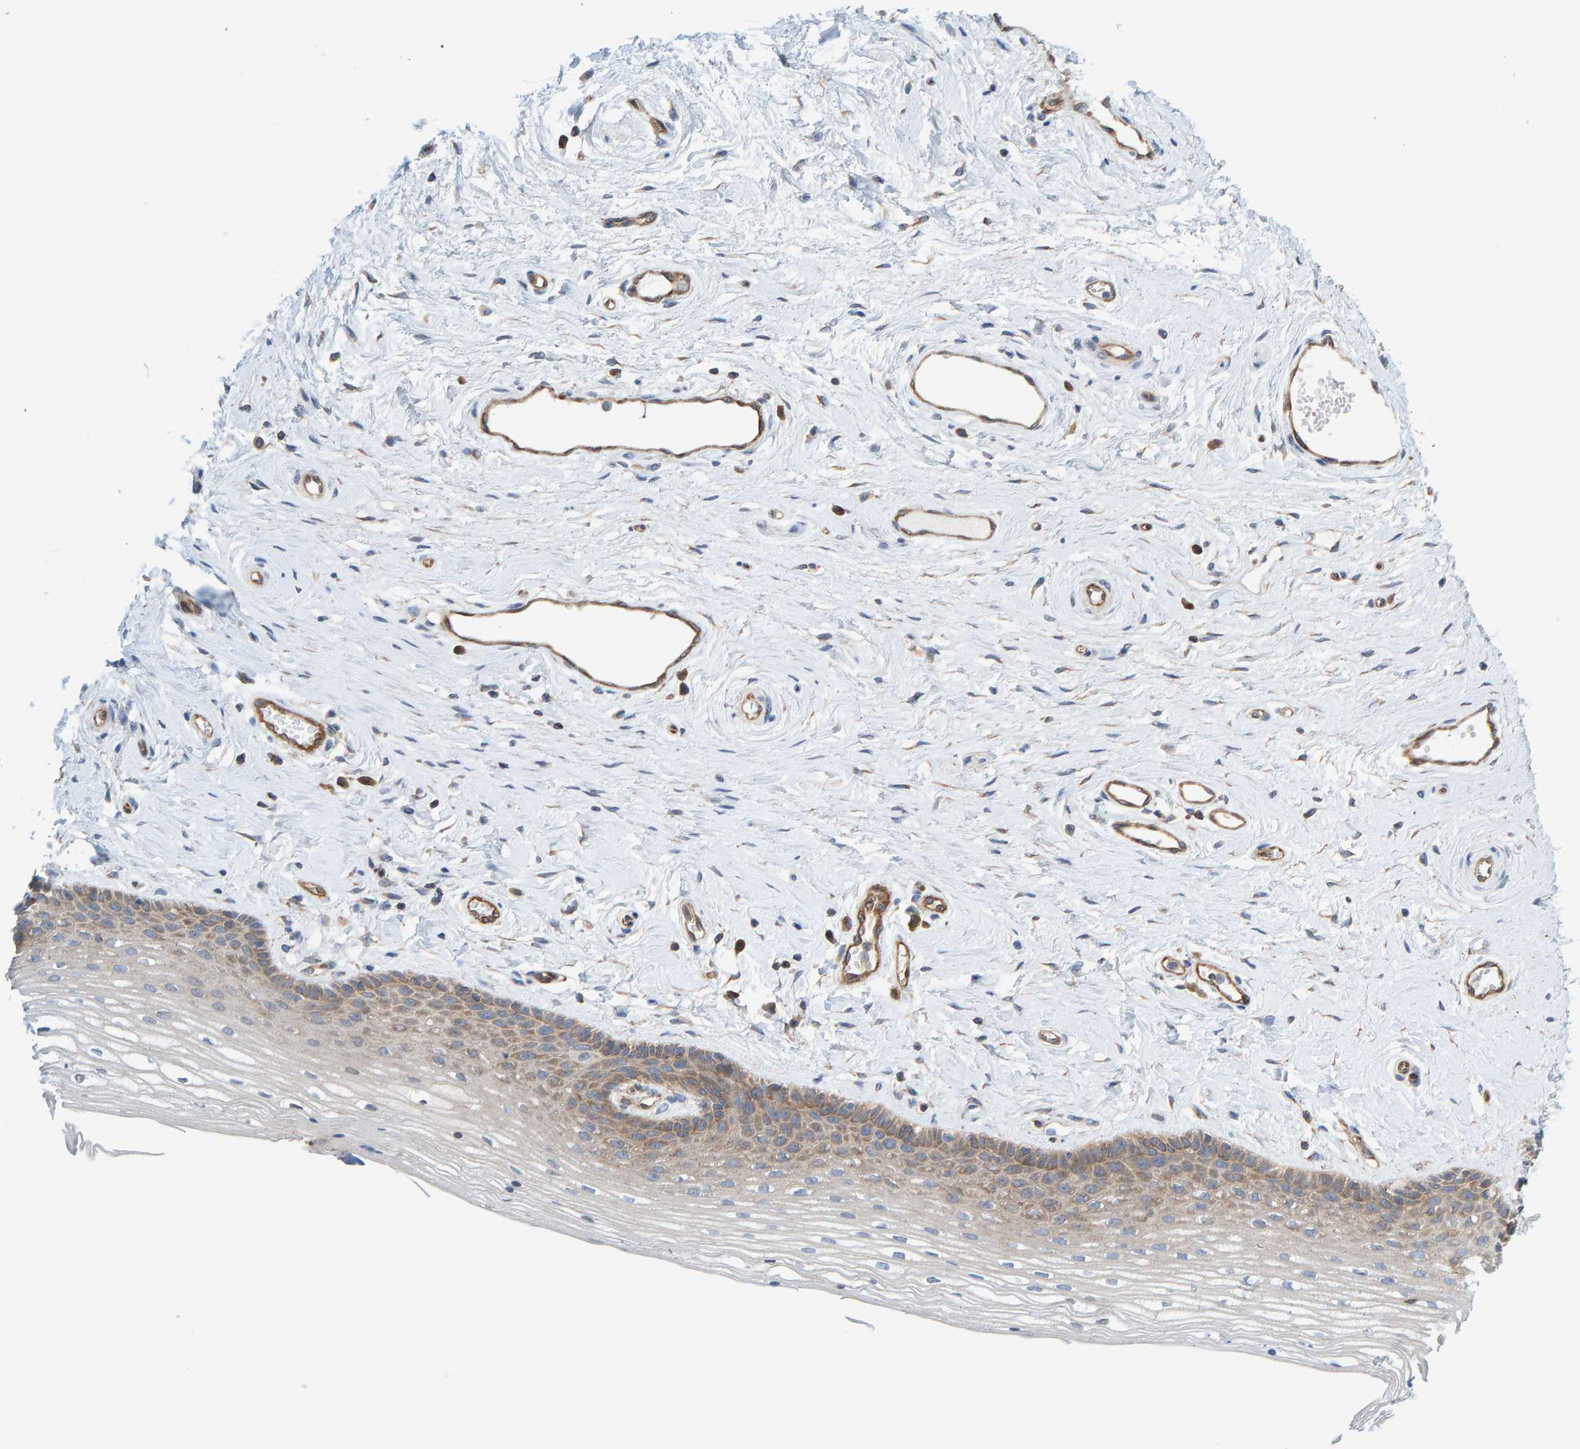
{"staining": {"intensity": "moderate", "quantity": "<25%", "location": "cytoplasmic/membranous"}, "tissue": "vagina", "cell_type": "Squamous epithelial cells", "image_type": "normal", "snomed": [{"axis": "morphology", "description": "Normal tissue, NOS"}, {"axis": "topography", "description": "Vagina"}], "caption": "Protein staining of benign vagina demonstrates moderate cytoplasmic/membranous positivity in approximately <25% of squamous epithelial cells.", "gene": "PRKD2", "patient": {"sex": "female", "age": 46}}